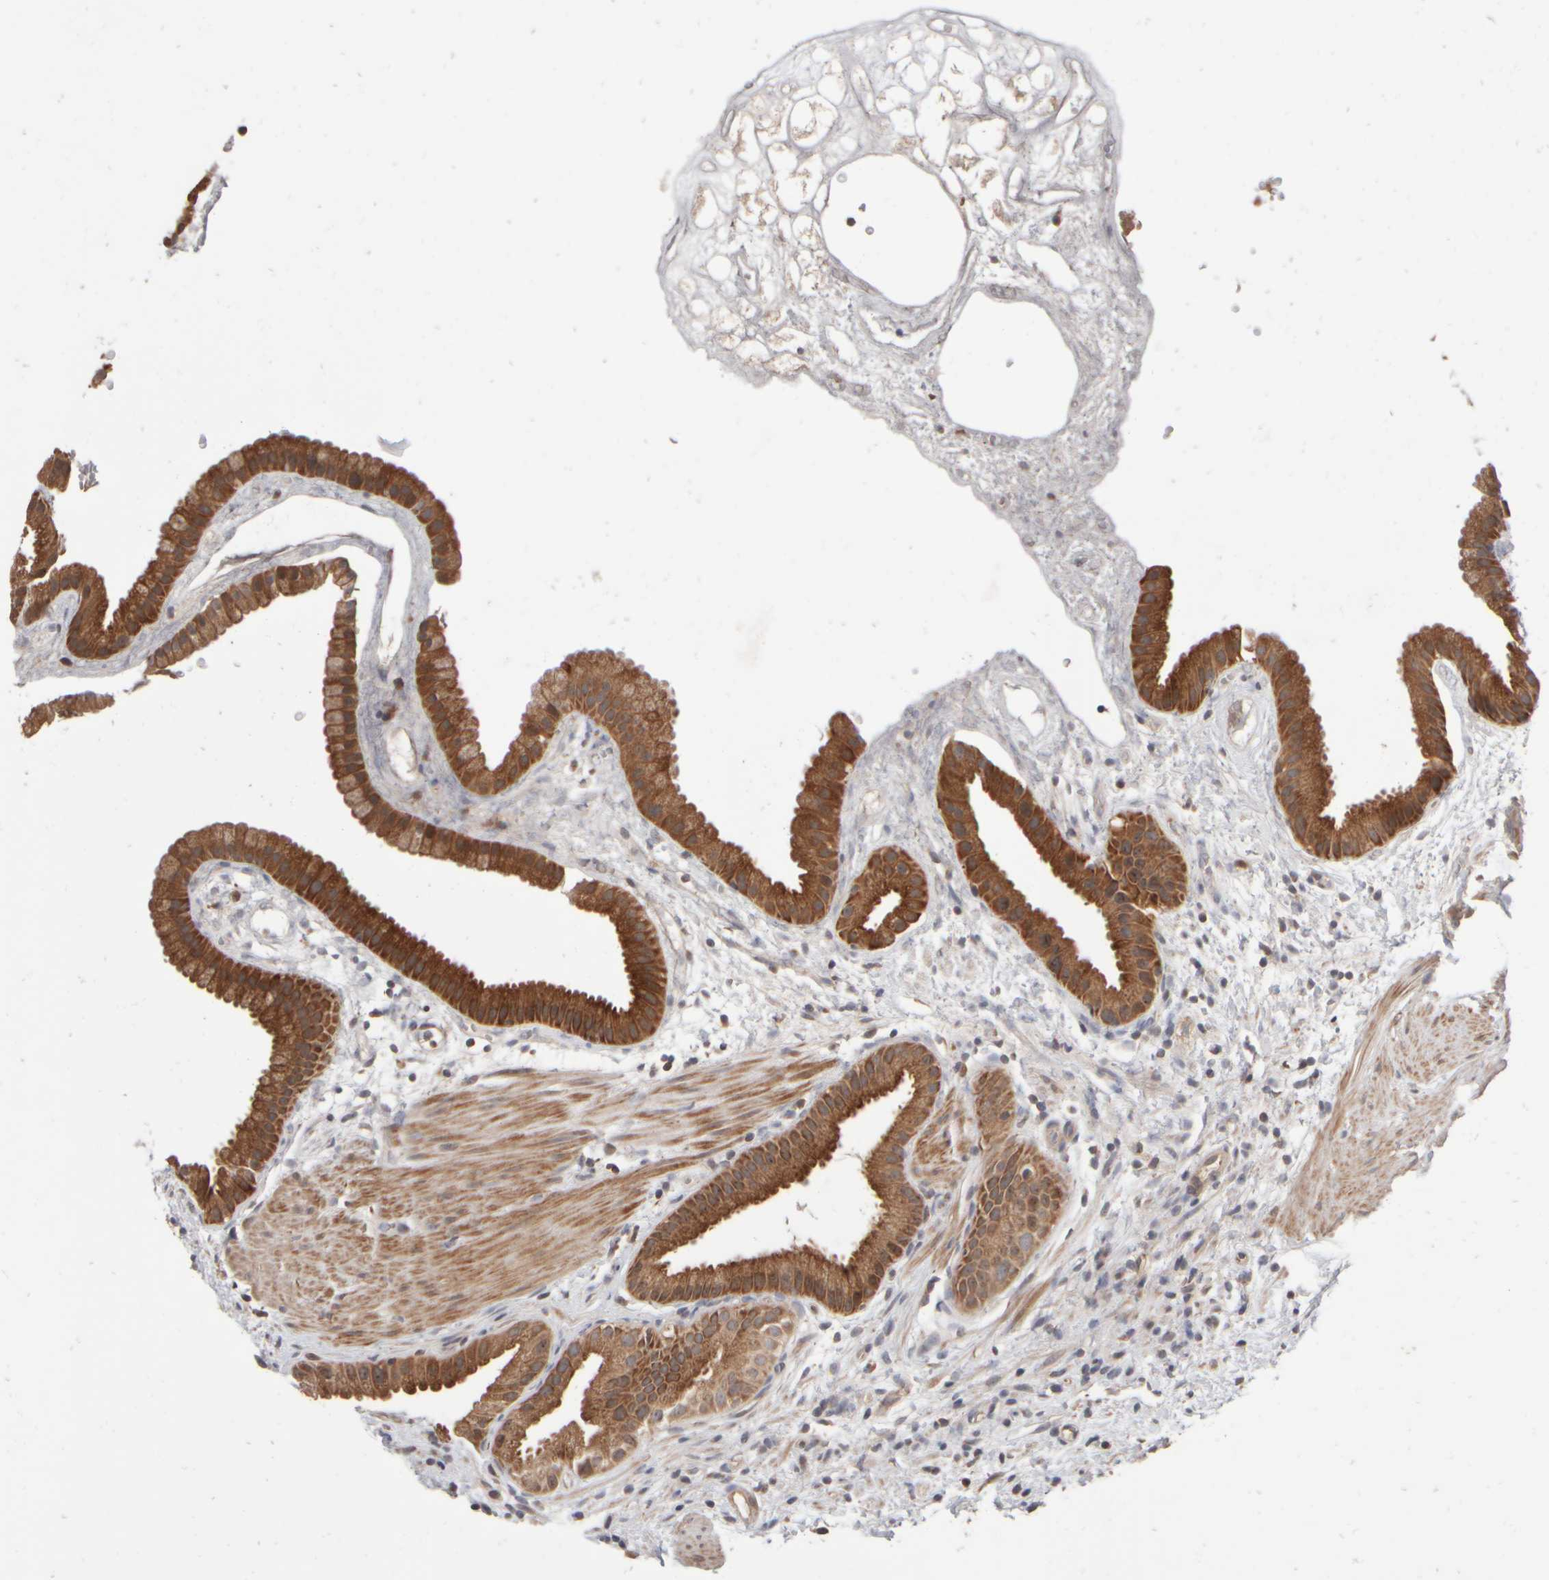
{"staining": {"intensity": "strong", "quantity": ">75%", "location": "cytoplasmic/membranous"}, "tissue": "gallbladder", "cell_type": "Glandular cells", "image_type": "normal", "snomed": [{"axis": "morphology", "description": "Normal tissue, NOS"}, {"axis": "topography", "description": "Gallbladder"}], "caption": "Benign gallbladder reveals strong cytoplasmic/membranous staining in about >75% of glandular cells, visualized by immunohistochemistry.", "gene": "ABHD11", "patient": {"sex": "female", "age": 64}}